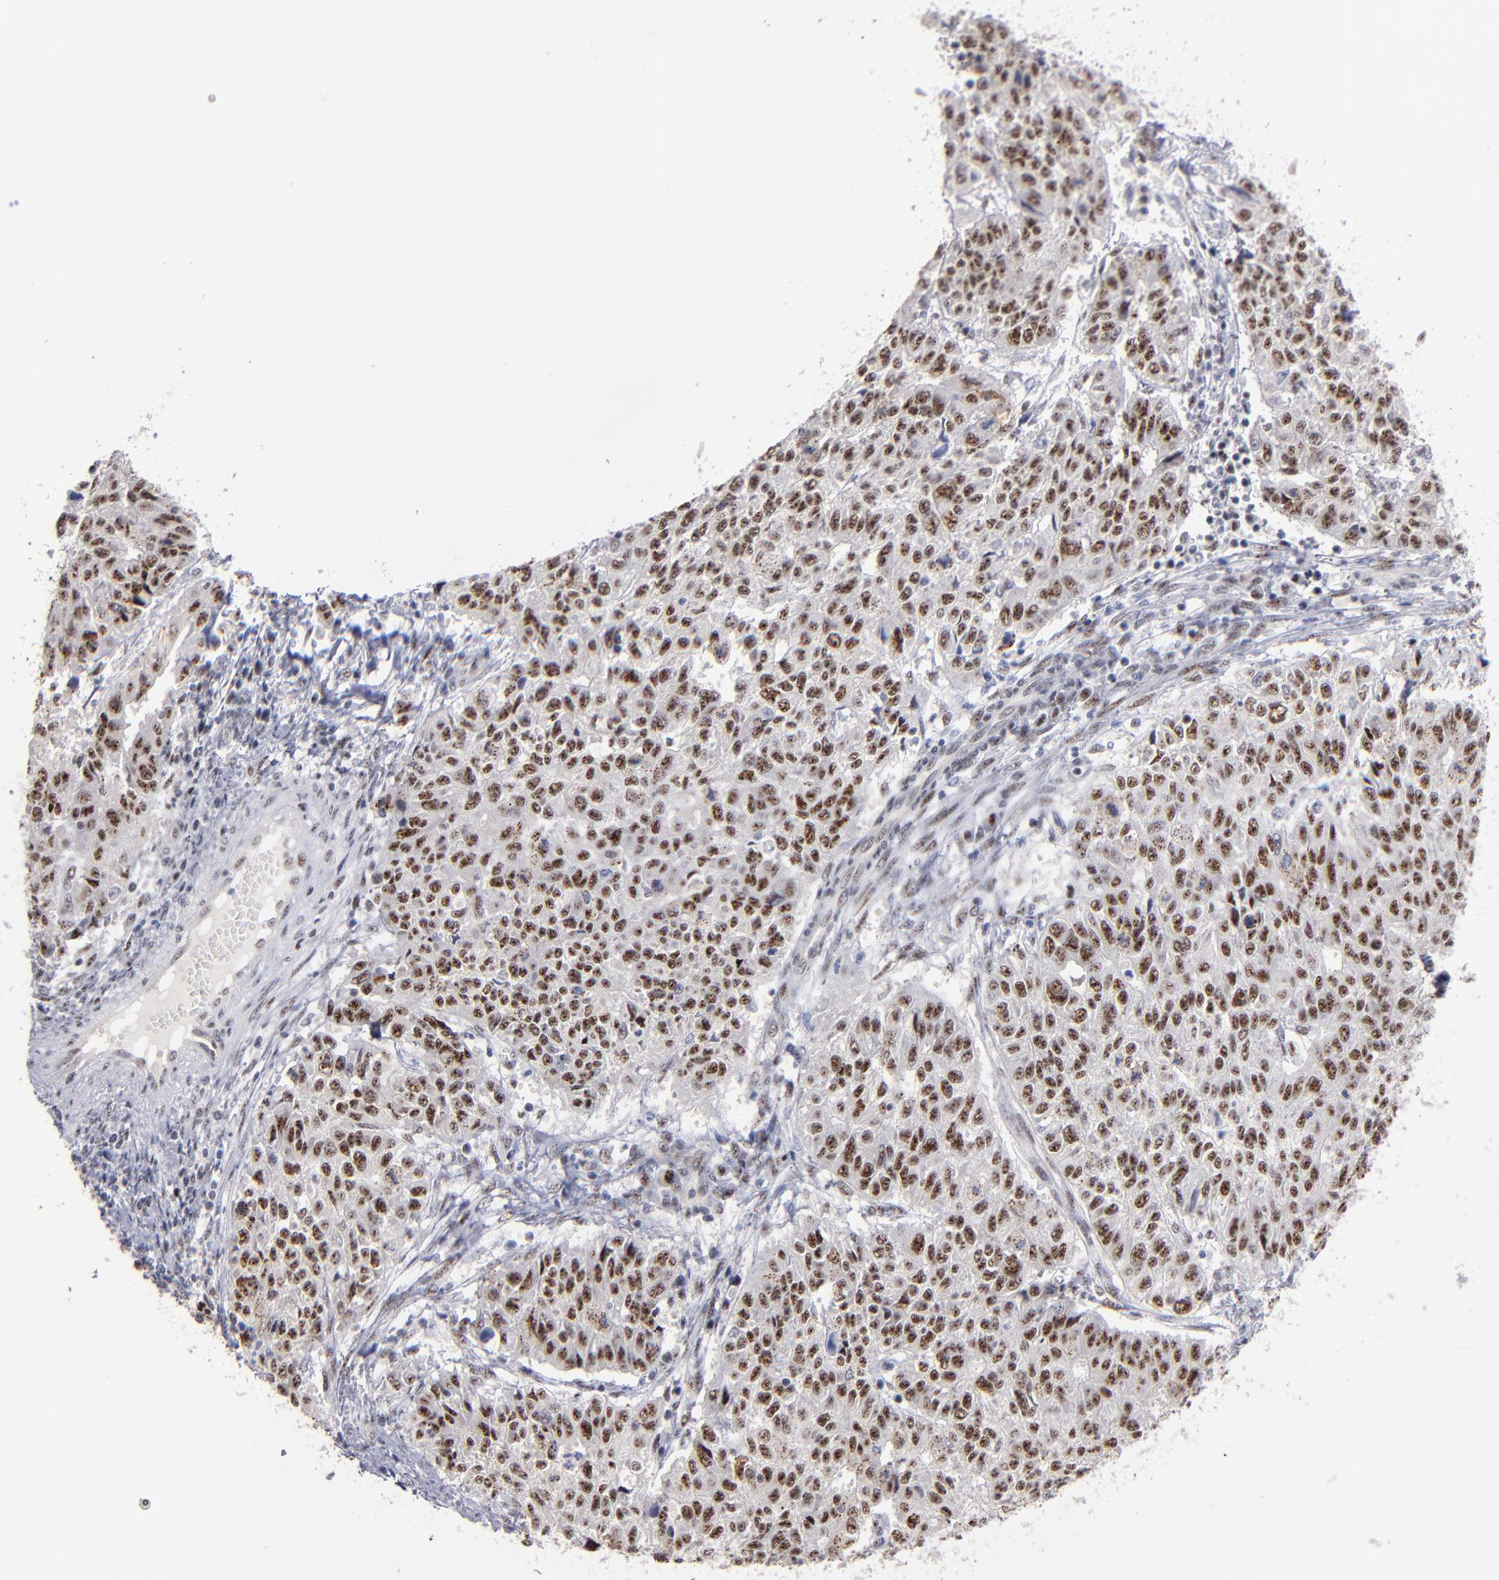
{"staining": {"intensity": "strong", "quantity": ">75%", "location": "nuclear"}, "tissue": "endometrial cancer", "cell_type": "Tumor cells", "image_type": "cancer", "snomed": [{"axis": "morphology", "description": "Adenocarcinoma, NOS"}, {"axis": "topography", "description": "Endometrium"}], "caption": "This image shows IHC staining of human endometrial cancer, with high strong nuclear staining in approximately >75% of tumor cells.", "gene": "RAF1", "patient": {"sex": "female", "age": 42}}